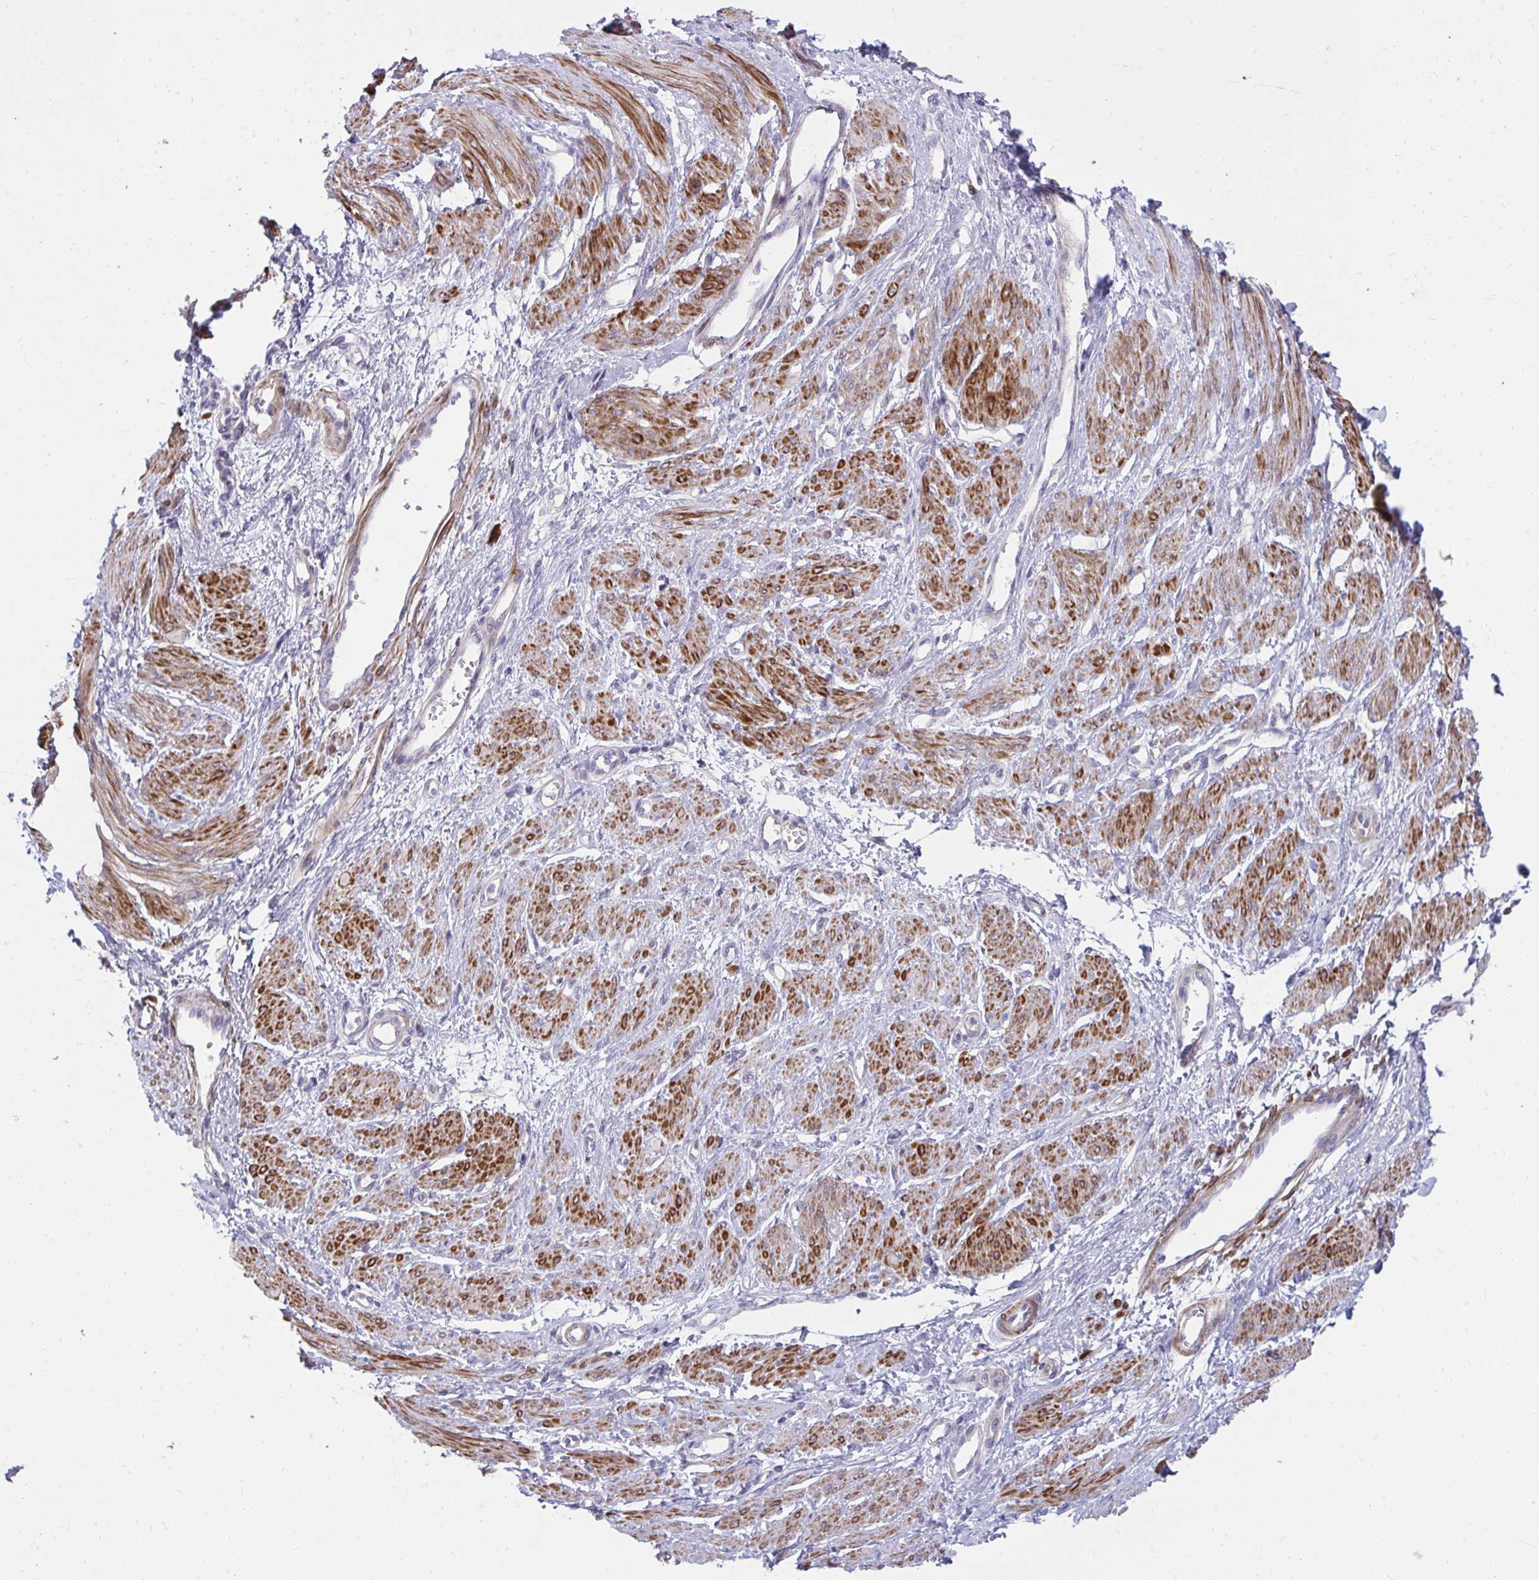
{"staining": {"intensity": "strong", "quantity": ">75%", "location": "cytoplasmic/membranous"}, "tissue": "smooth muscle", "cell_type": "Smooth muscle cells", "image_type": "normal", "snomed": [{"axis": "morphology", "description": "Normal tissue, NOS"}, {"axis": "topography", "description": "Smooth muscle"}, {"axis": "topography", "description": "Uterus"}], "caption": "Smooth muscle stained with DAB IHC exhibits high levels of strong cytoplasmic/membranous expression in about >75% of smooth muscle cells.", "gene": "PIGZ", "patient": {"sex": "female", "age": 39}}